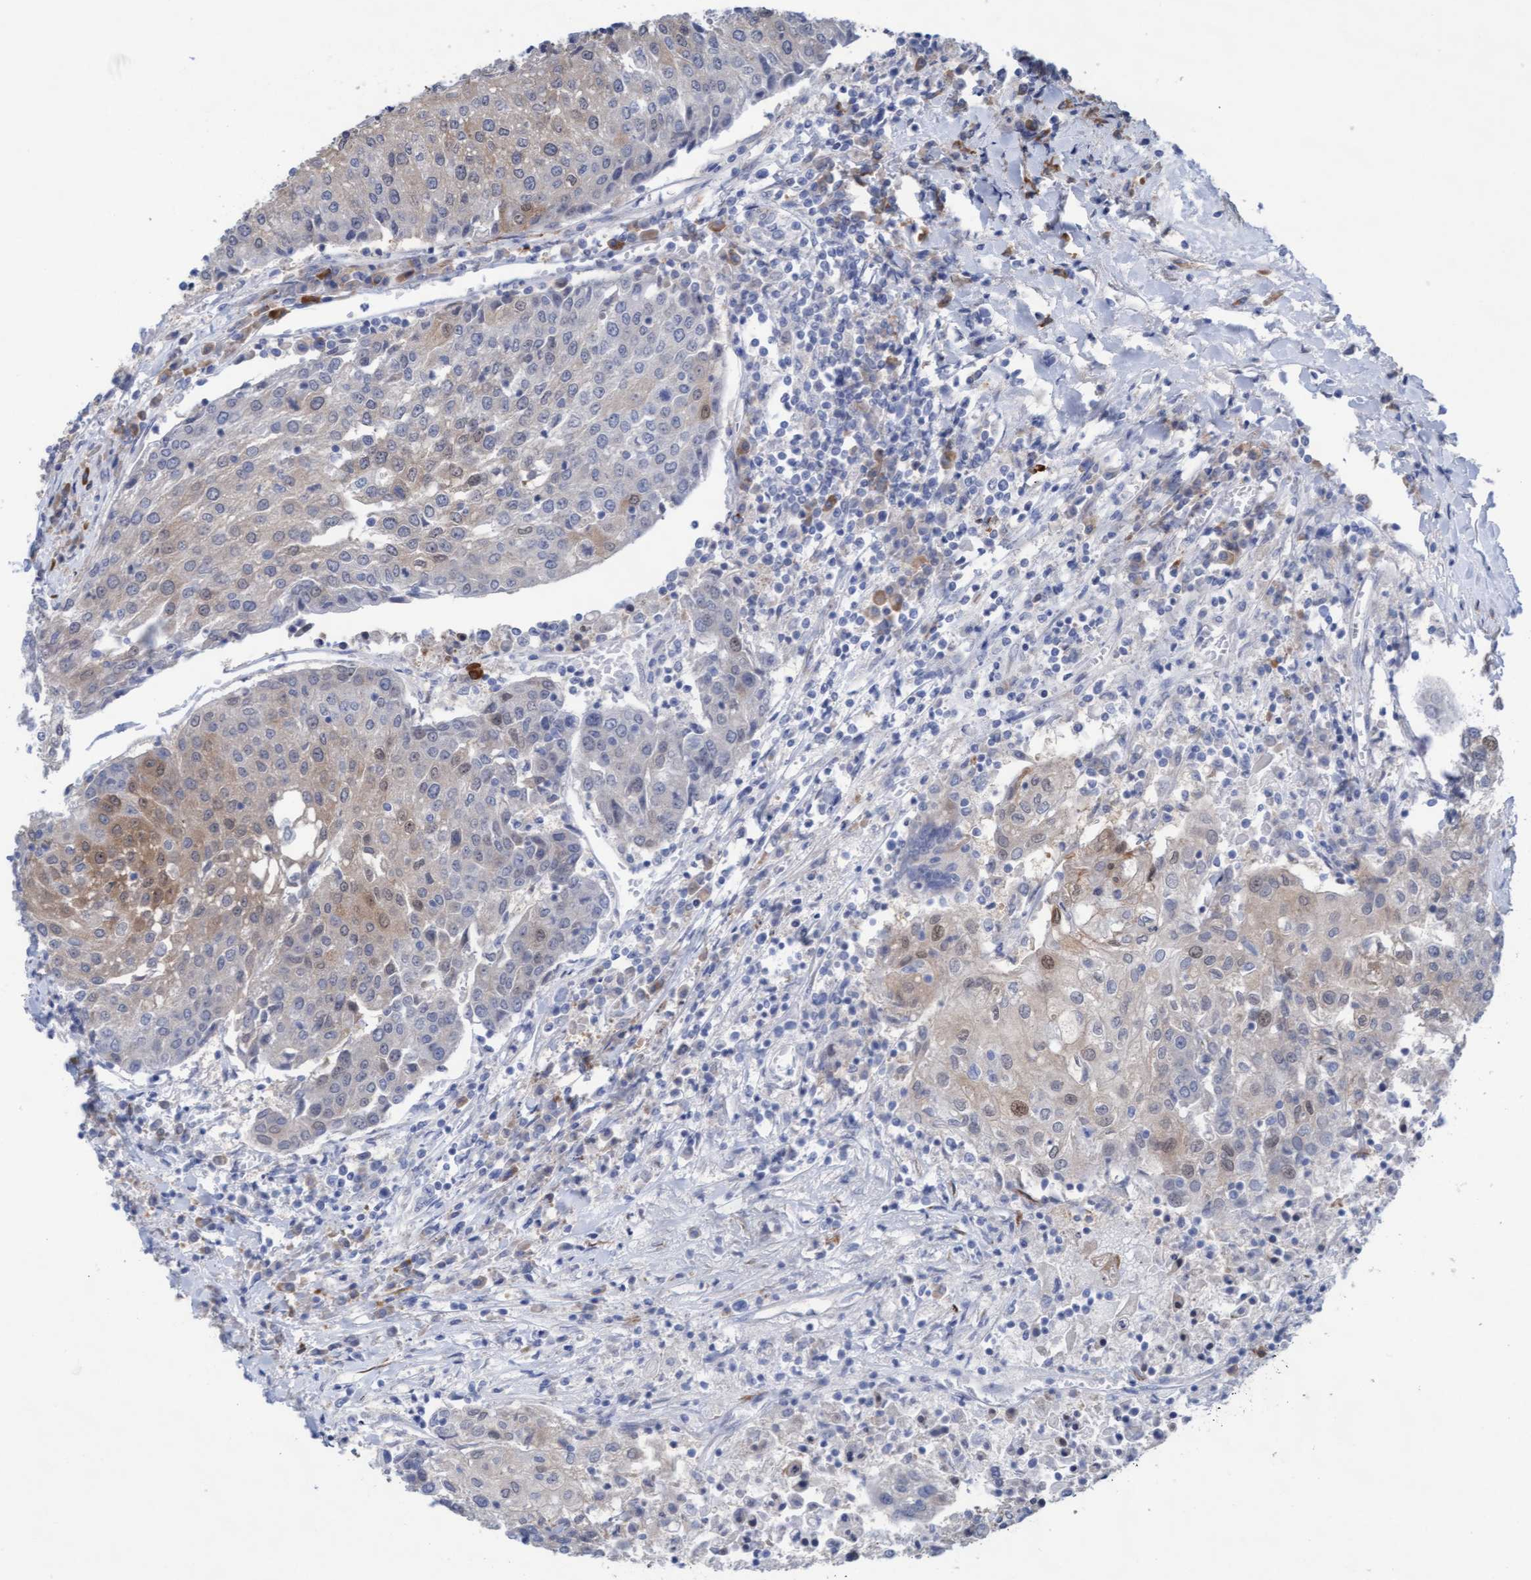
{"staining": {"intensity": "weak", "quantity": "25%-75%", "location": "cytoplasmic/membranous"}, "tissue": "urothelial cancer", "cell_type": "Tumor cells", "image_type": "cancer", "snomed": [{"axis": "morphology", "description": "Urothelial carcinoma, High grade"}, {"axis": "topography", "description": "Urinary bladder"}], "caption": "Urothelial carcinoma (high-grade) stained with DAB immunohistochemistry (IHC) displays low levels of weak cytoplasmic/membranous expression in approximately 25%-75% of tumor cells.", "gene": "PLCD1", "patient": {"sex": "female", "age": 85}}